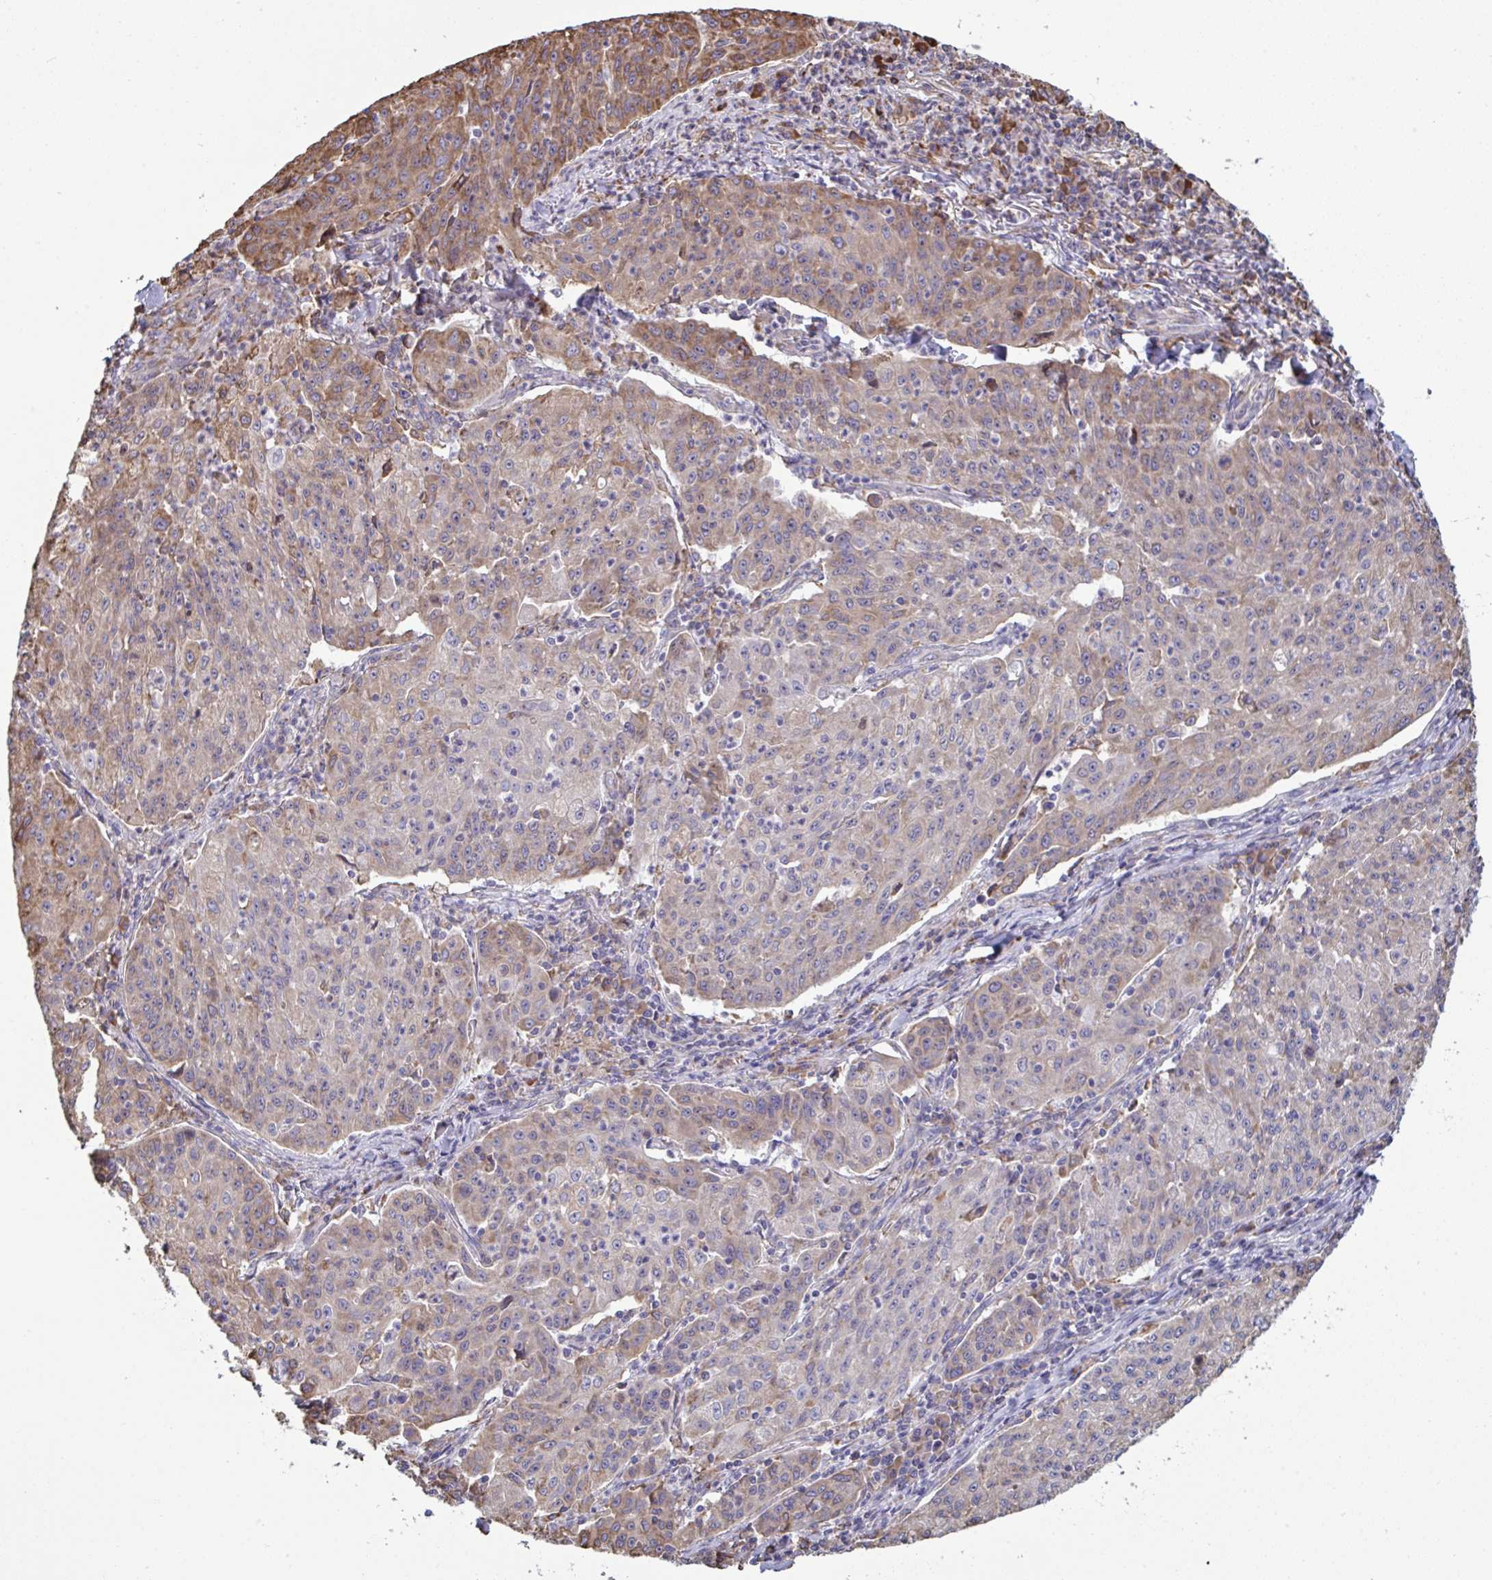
{"staining": {"intensity": "weak", "quantity": "<25%", "location": "cytoplasmic/membranous"}, "tissue": "lung cancer", "cell_type": "Tumor cells", "image_type": "cancer", "snomed": [{"axis": "morphology", "description": "Squamous cell carcinoma, NOS"}, {"axis": "morphology", "description": "Squamous cell carcinoma, metastatic, NOS"}, {"axis": "topography", "description": "Bronchus"}, {"axis": "topography", "description": "Lung"}], "caption": "DAB immunohistochemical staining of lung cancer (squamous cell carcinoma) exhibits no significant staining in tumor cells.", "gene": "MYMK", "patient": {"sex": "male", "age": 62}}